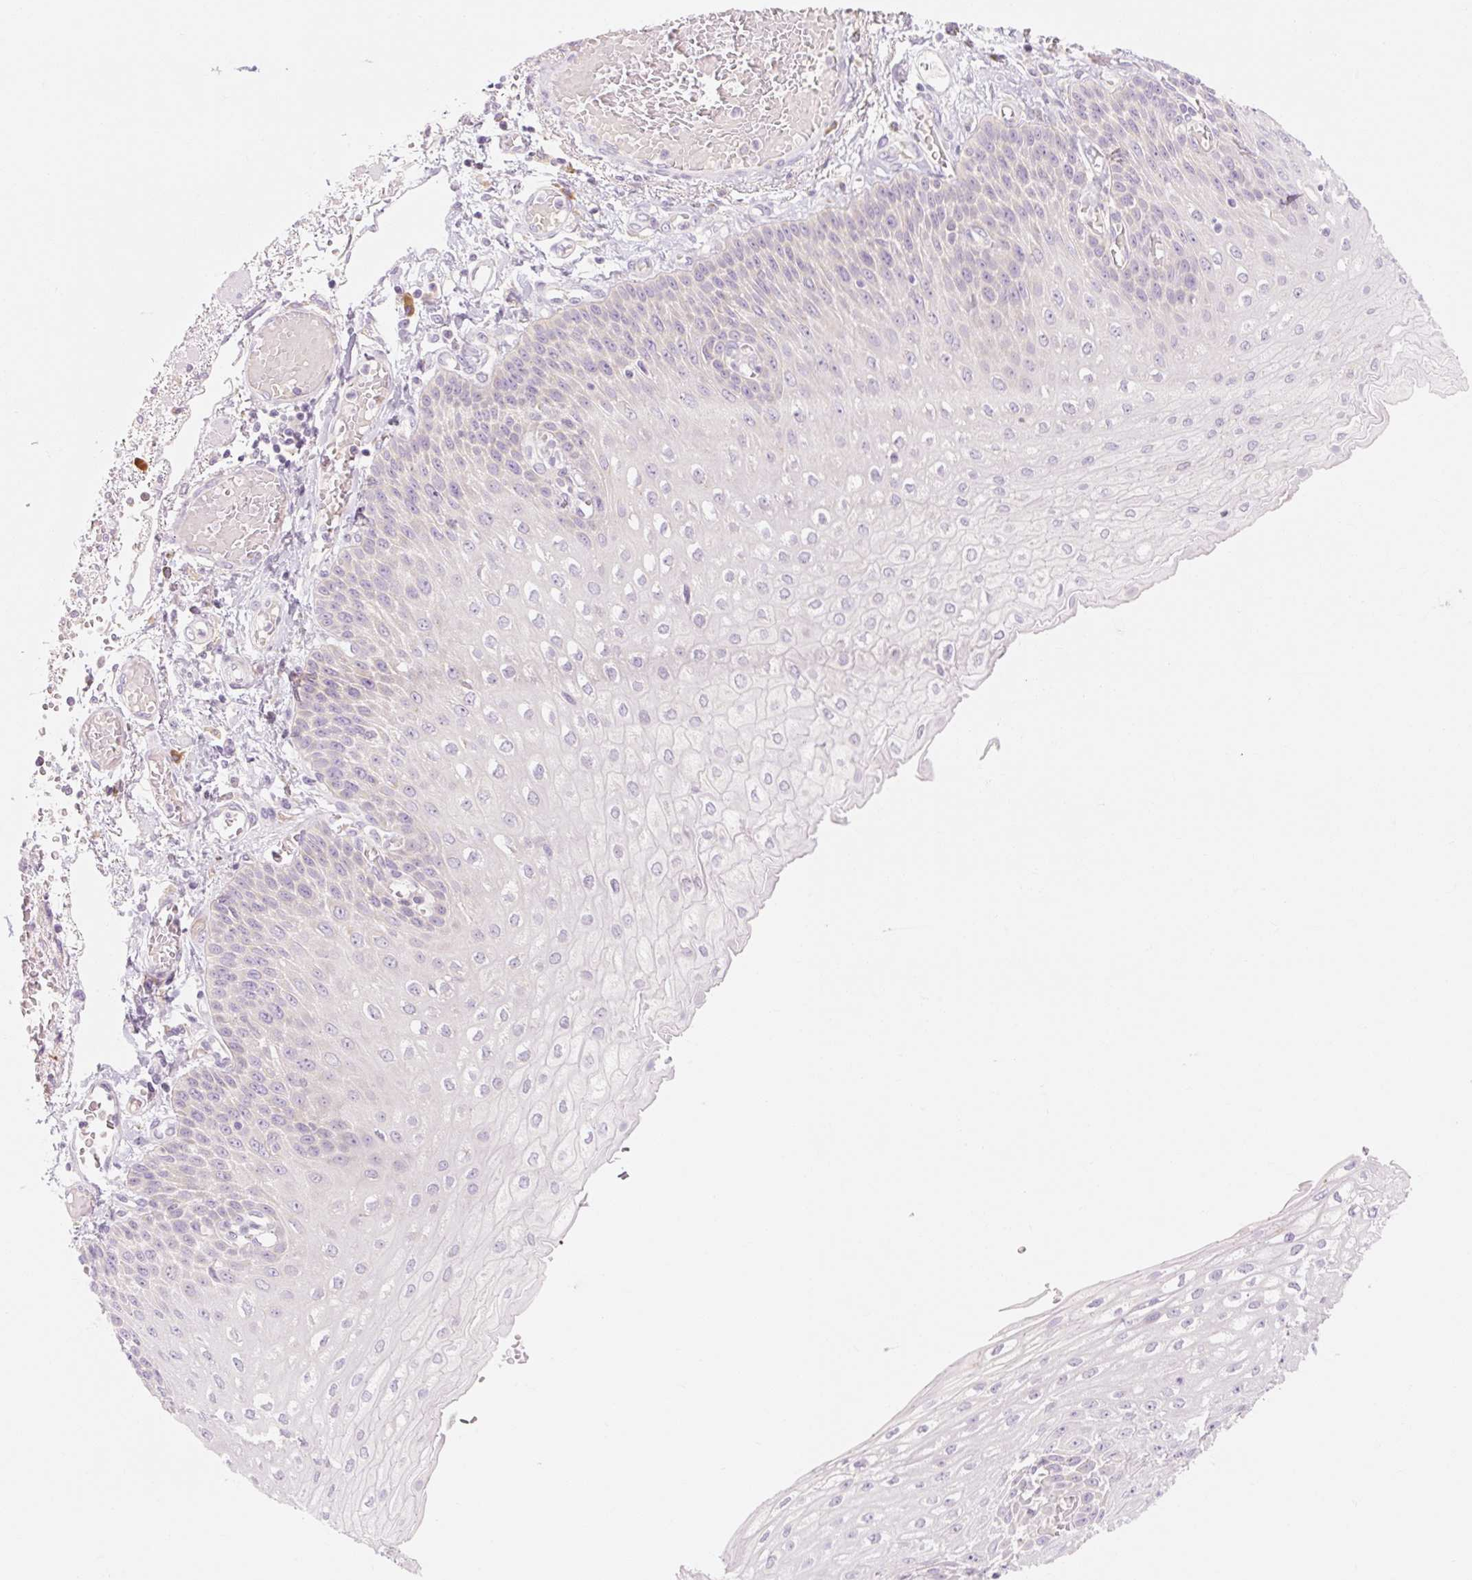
{"staining": {"intensity": "negative", "quantity": "none", "location": "none"}, "tissue": "esophagus", "cell_type": "Squamous epithelial cells", "image_type": "normal", "snomed": [{"axis": "morphology", "description": "Normal tissue, NOS"}, {"axis": "morphology", "description": "Adenocarcinoma, NOS"}, {"axis": "topography", "description": "Esophagus"}], "caption": "A micrograph of human esophagus is negative for staining in squamous epithelial cells. (Stains: DAB immunohistochemistry (IHC) with hematoxylin counter stain, Microscopy: brightfield microscopy at high magnification).", "gene": "MYO1D", "patient": {"sex": "male", "age": 81}}